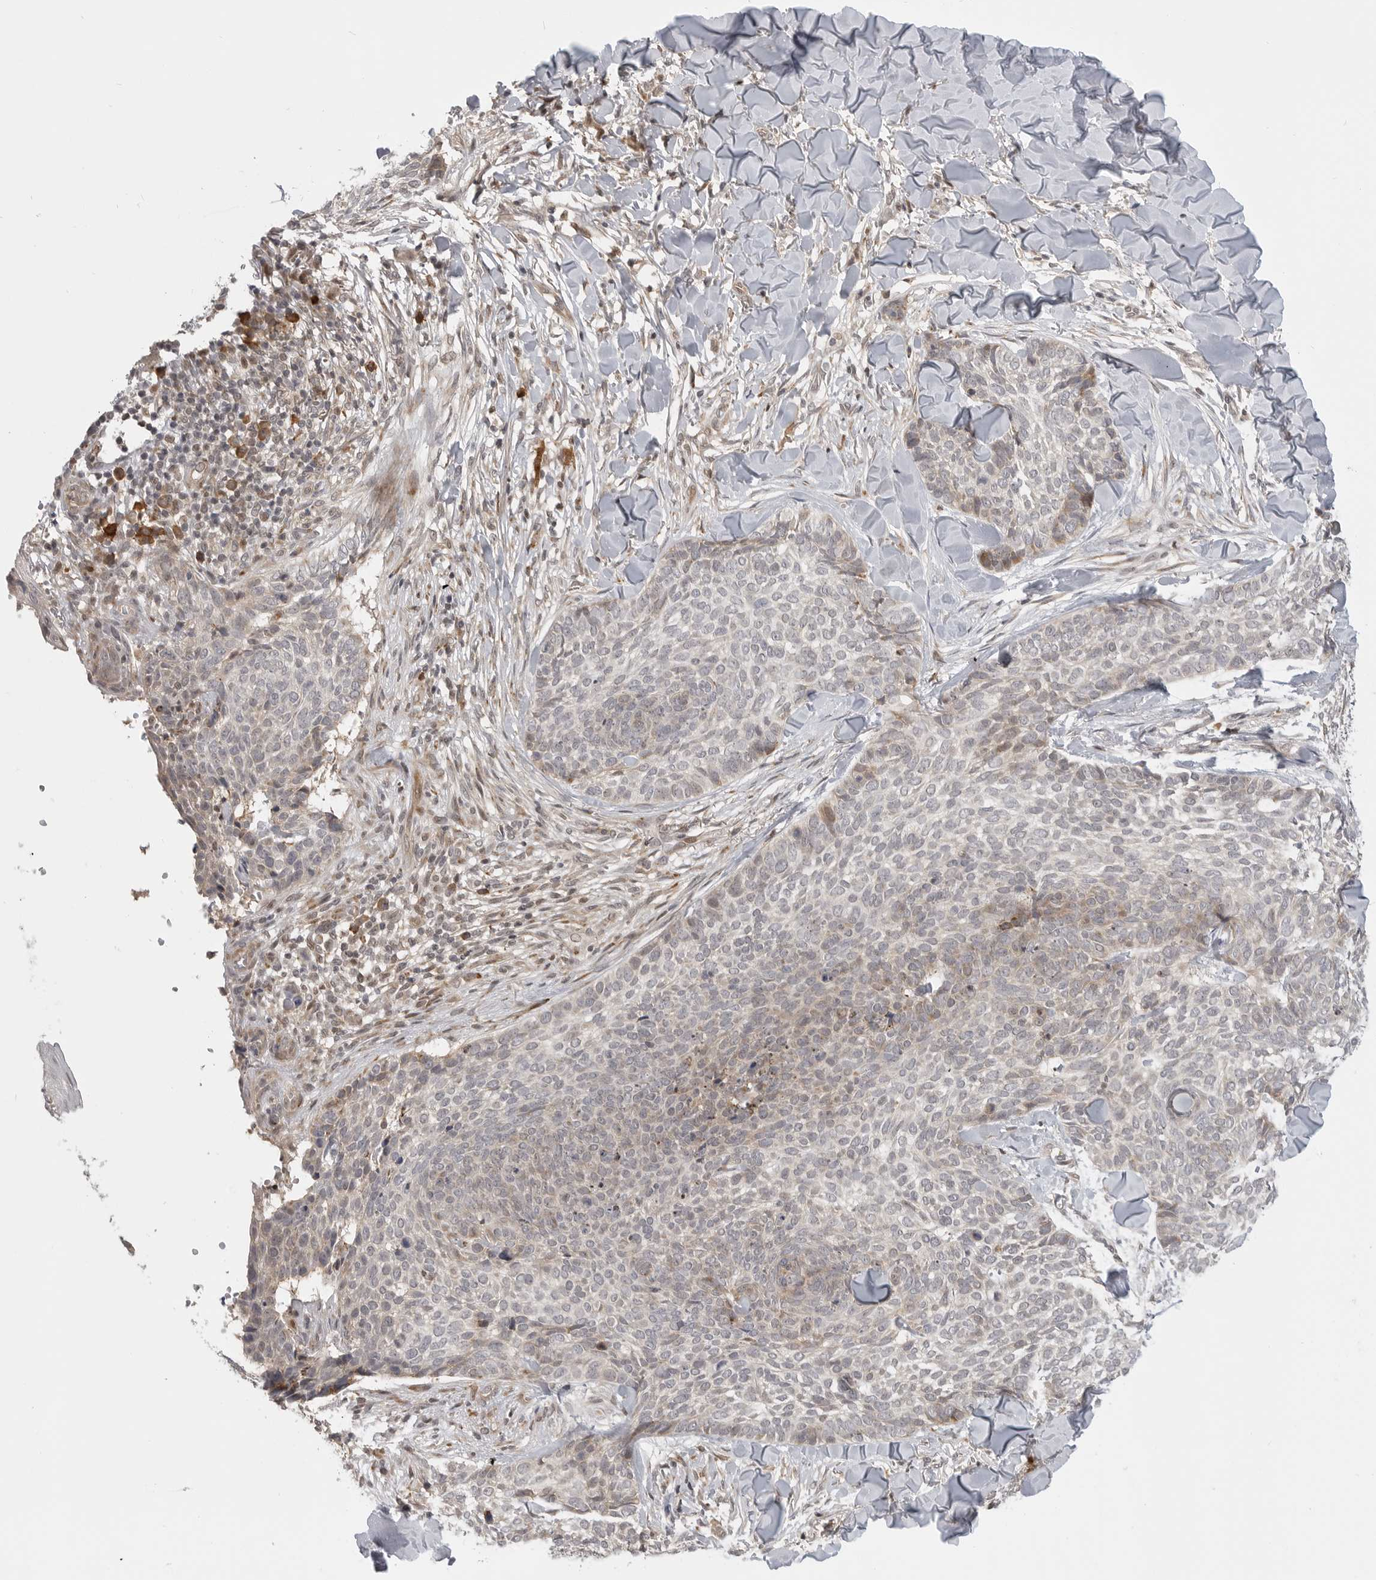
{"staining": {"intensity": "weak", "quantity": "<25%", "location": "cytoplasmic/membranous"}, "tissue": "skin cancer", "cell_type": "Tumor cells", "image_type": "cancer", "snomed": [{"axis": "morphology", "description": "Normal tissue, NOS"}, {"axis": "morphology", "description": "Basal cell carcinoma"}, {"axis": "topography", "description": "Skin"}], "caption": "Skin basal cell carcinoma was stained to show a protein in brown. There is no significant staining in tumor cells.", "gene": "CEP295NL", "patient": {"sex": "male", "age": 67}}